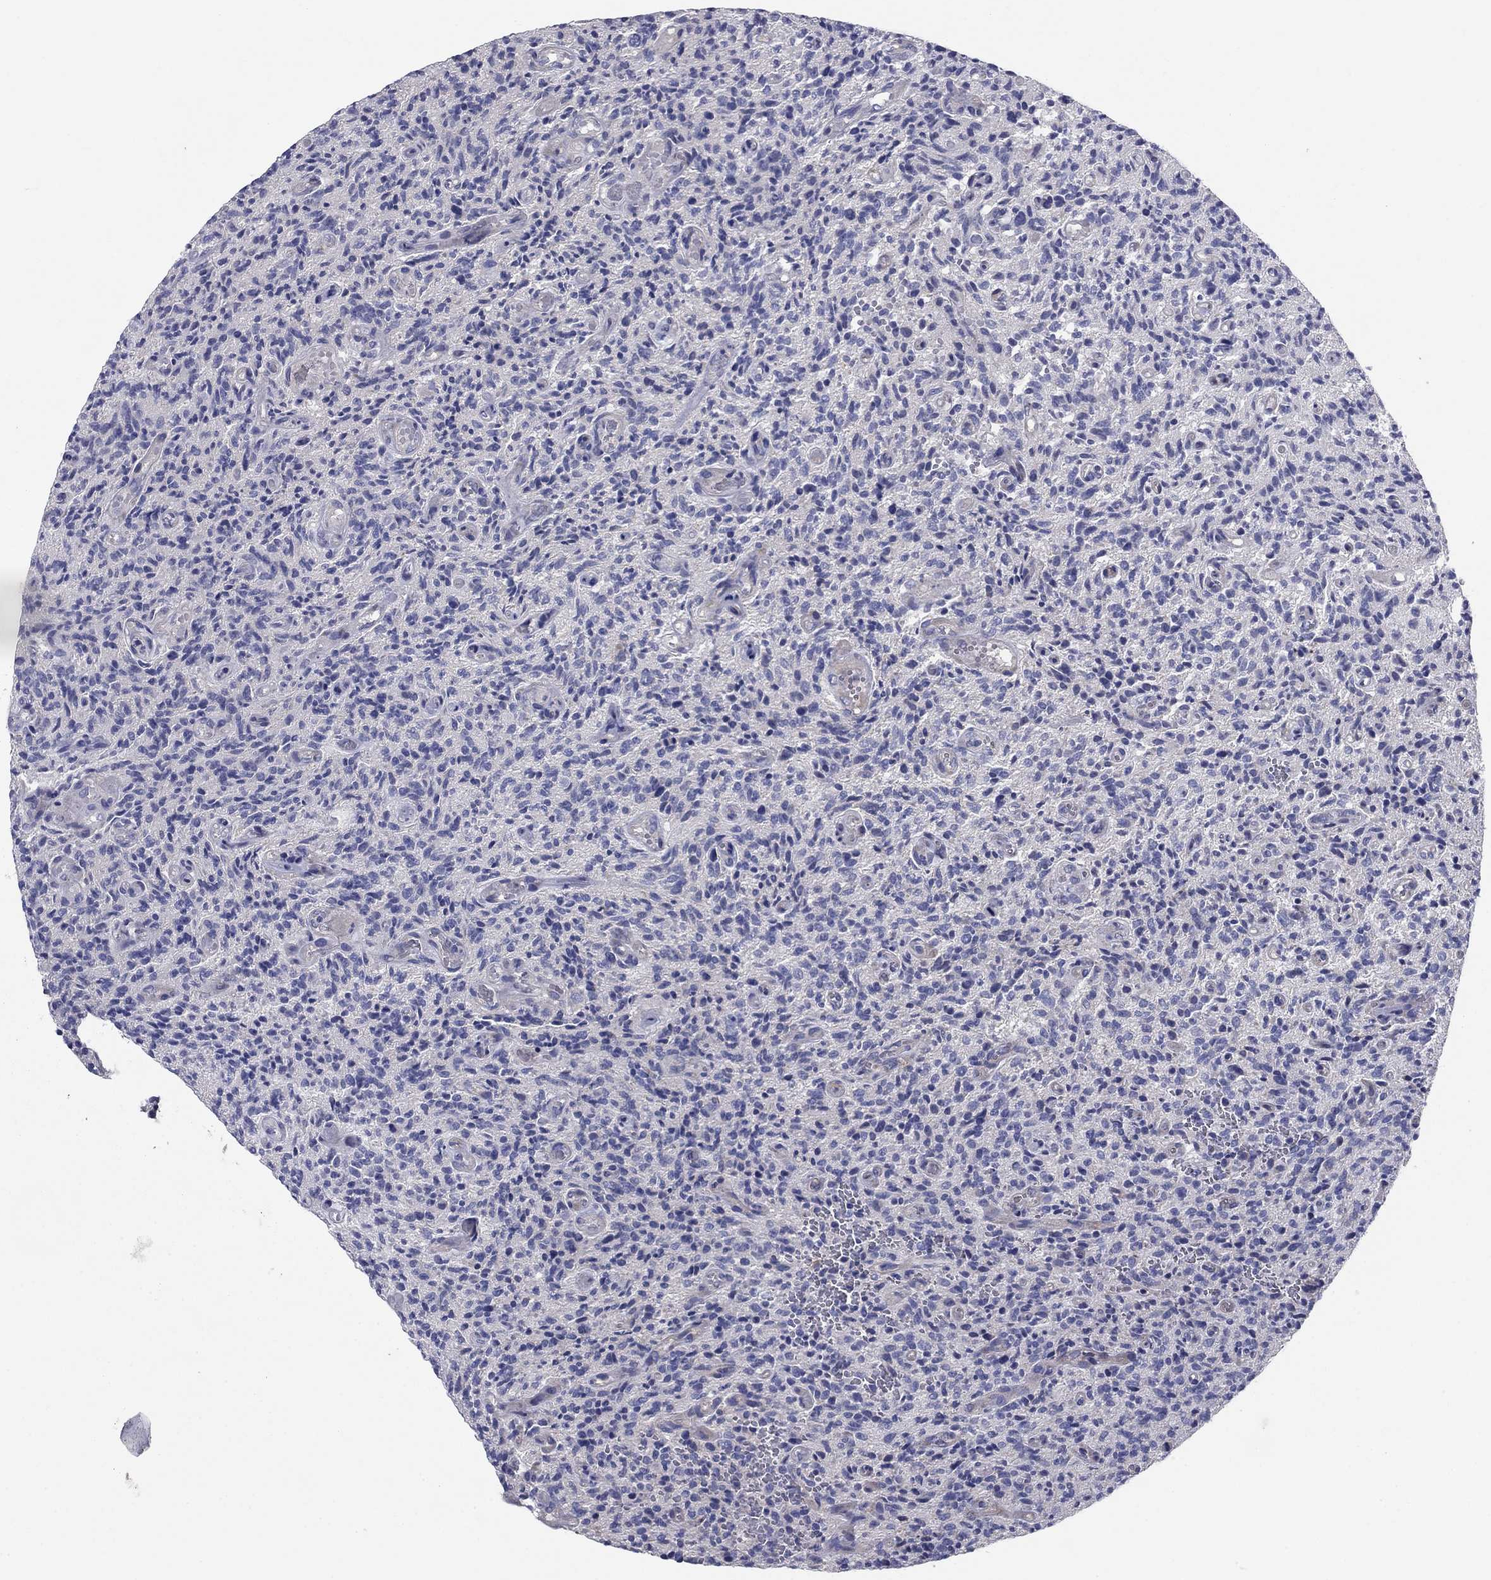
{"staining": {"intensity": "negative", "quantity": "none", "location": "none"}, "tissue": "glioma", "cell_type": "Tumor cells", "image_type": "cancer", "snomed": [{"axis": "morphology", "description": "Glioma, malignant, High grade"}, {"axis": "topography", "description": "Brain"}], "caption": "Tumor cells show no significant staining in malignant glioma (high-grade). The staining is performed using DAB brown chromogen with nuclei counter-stained in using hematoxylin.", "gene": "EMP2", "patient": {"sex": "male", "age": 64}}